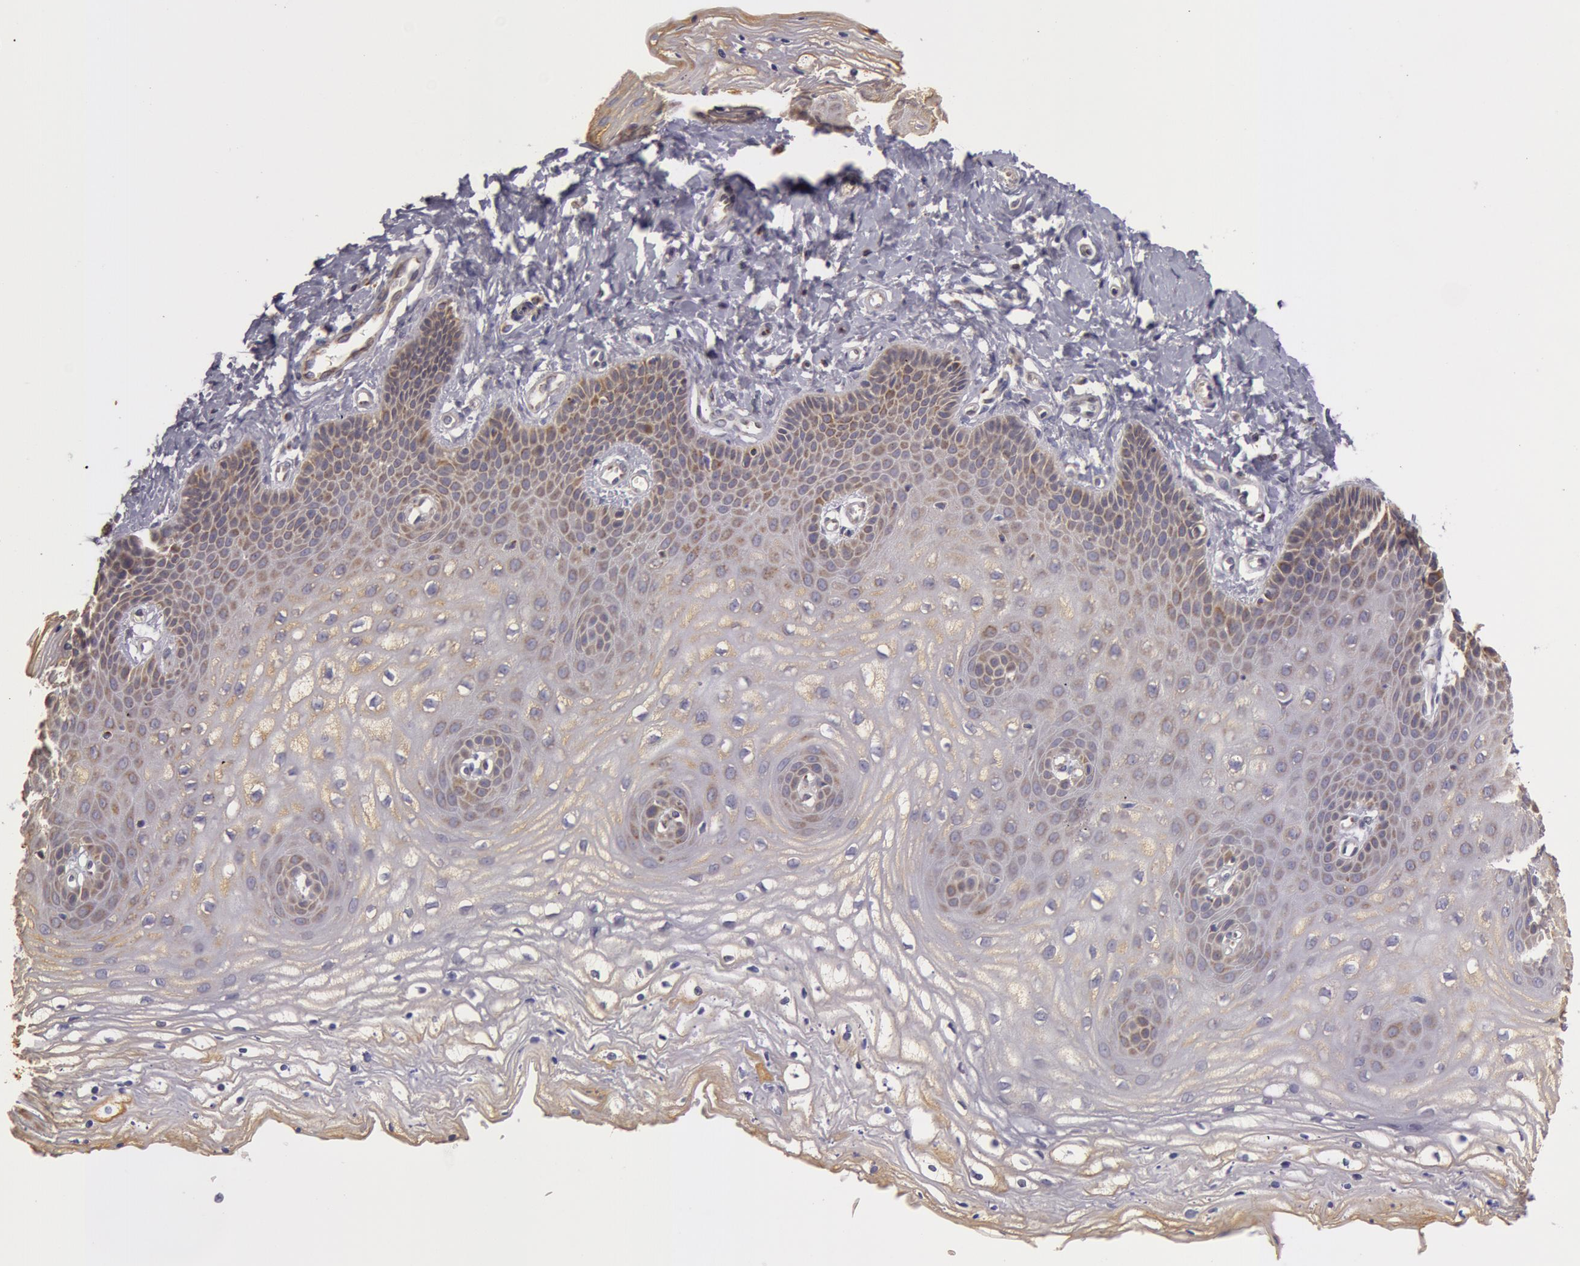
{"staining": {"intensity": "weak", "quantity": "25%-75%", "location": "cytoplasmic/membranous"}, "tissue": "vagina", "cell_type": "Squamous epithelial cells", "image_type": "normal", "snomed": [{"axis": "morphology", "description": "Normal tissue, NOS"}, {"axis": "topography", "description": "Vagina"}], "caption": "An image showing weak cytoplasmic/membranous staining in approximately 25%-75% of squamous epithelial cells in unremarkable vagina, as visualized by brown immunohistochemical staining.", "gene": "KRT18", "patient": {"sex": "female", "age": 68}}